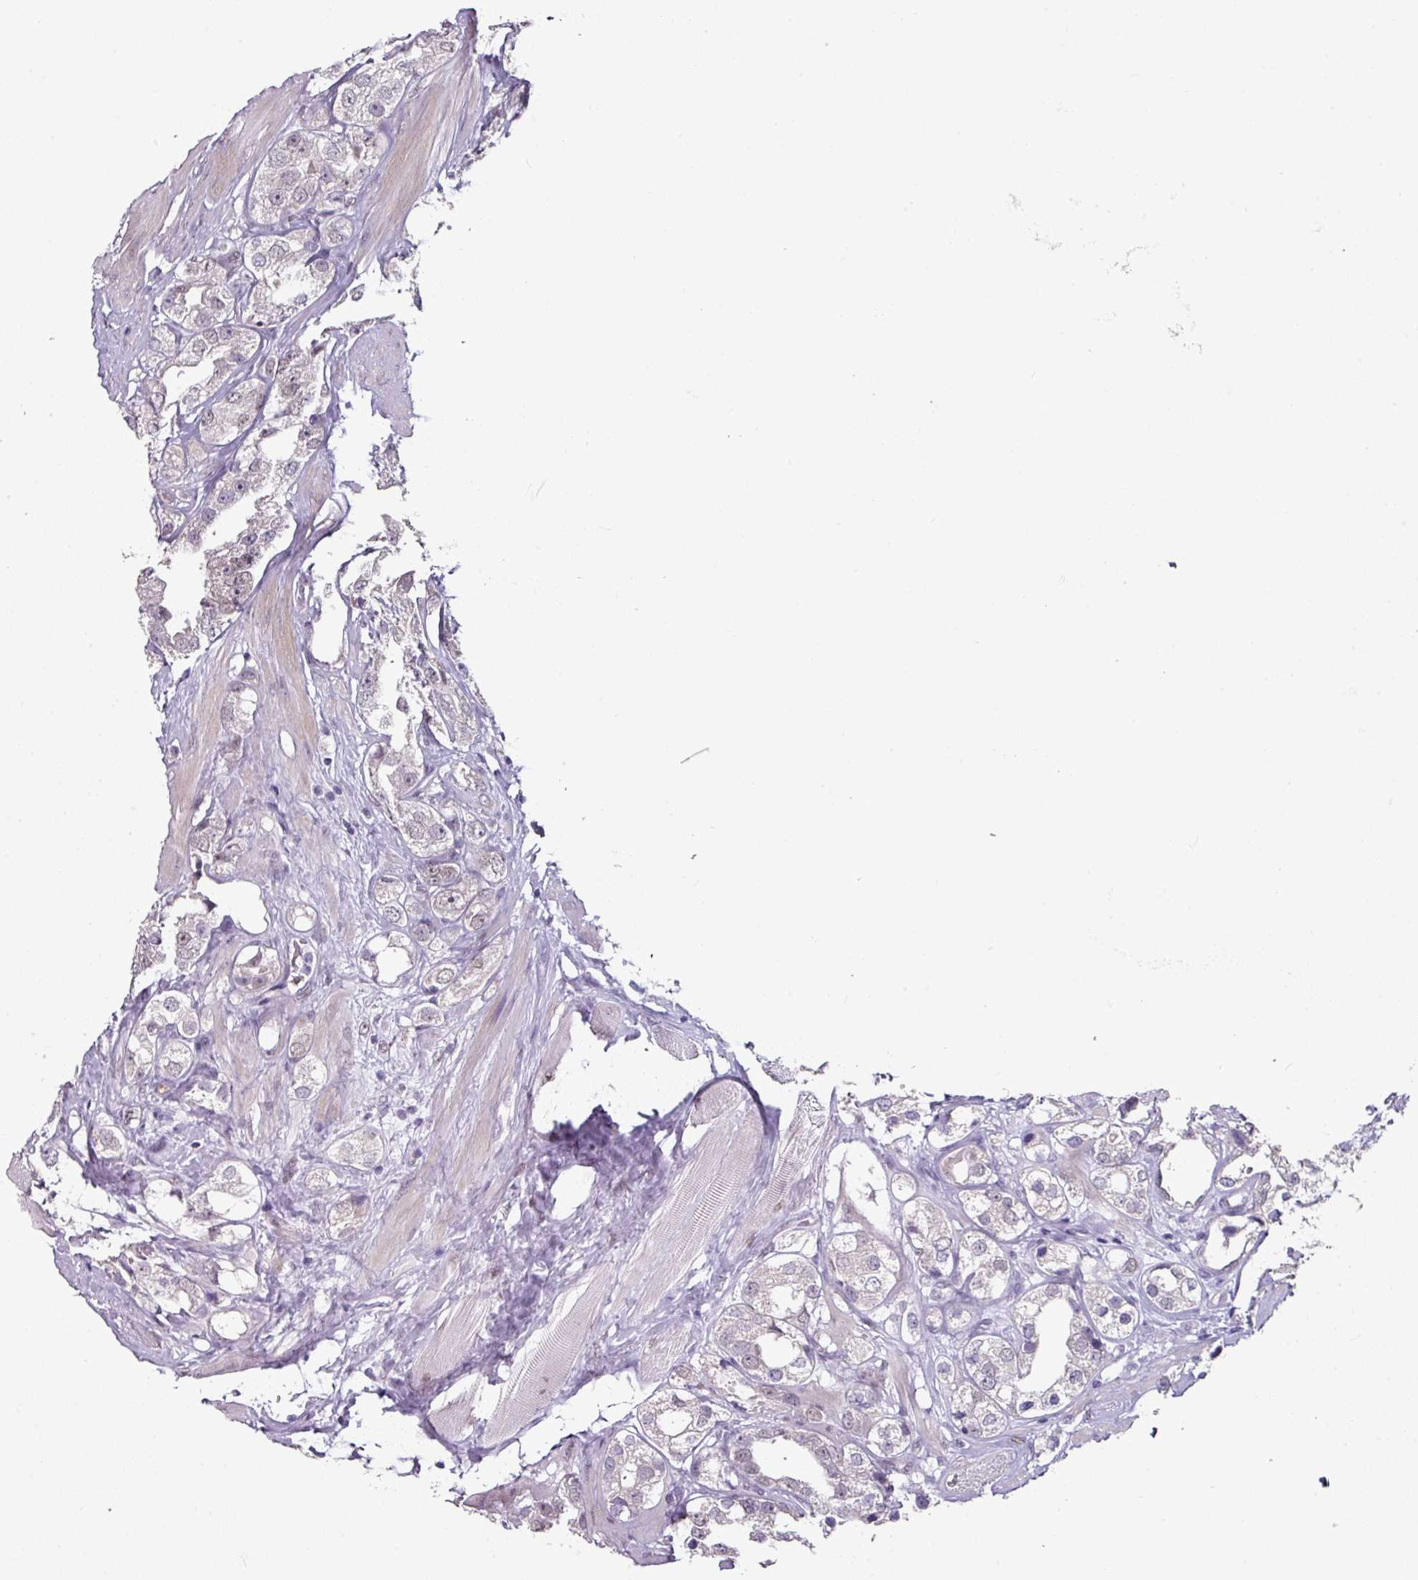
{"staining": {"intensity": "weak", "quantity": ">75%", "location": "nuclear"}, "tissue": "prostate cancer", "cell_type": "Tumor cells", "image_type": "cancer", "snomed": [{"axis": "morphology", "description": "Adenocarcinoma, NOS"}, {"axis": "topography", "description": "Prostate"}], "caption": "Immunohistochemical staining of human adenocarcinoma (prostate) shows weak nuclear protein positivity in about >75% of tumor cells. The protein of interest is stained brown, and the nuclei are stained in blue (DAB (3,3'-diaminobenzidine) IHC with brightfield microscopy, high magnification).", "gene": "ELK1", "patient": {"sex": "male", "age": 79}}